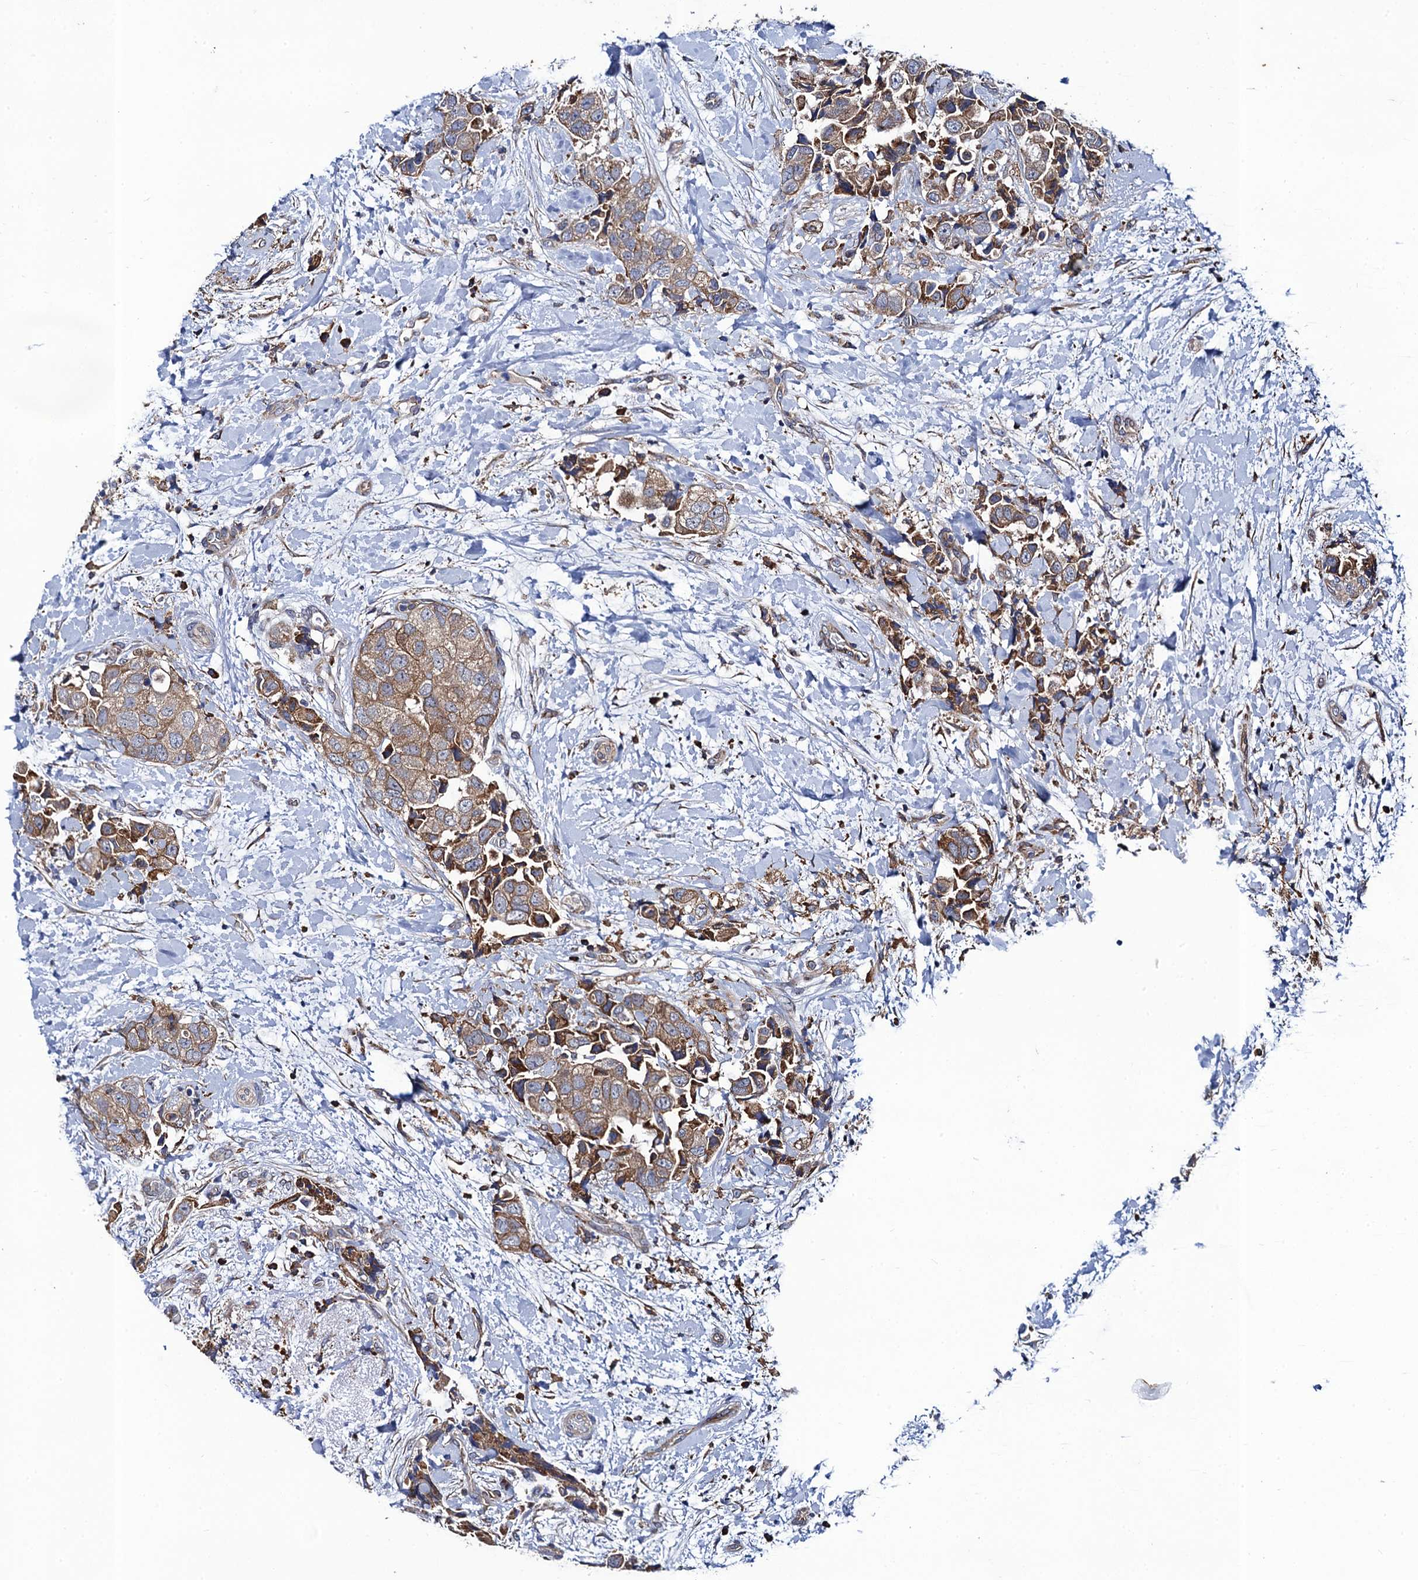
{"staining": {"intensity": "moderate", "quantity": ">75%", "location": "cytoplasmic/membranous"}, "tissue": "breast cancer", "cell_type": "Tumor cells", "image_type": "cancer", "snomed": [{"axis": "morphology", "description": "Normal tissue, NOS"}, {"axis": "morphology", "description": "Duct carcinoma"}, {"axis": "topography", "description": "Breast"}], "caption": "A high-resolution histopathology image shows IHC staining of breast cancer, which exhibits moderate cytoplasmic/membranous expression in approximately >75% of tumor cells. The staining is performed using DAB (3,3'-diaminobenzidine) brown chromogen to label protein expression. The nuclei are counter-stained blue using hematoxylin.", "gene": "PGLS", "patient": {"sex": "female", "age": 62}}